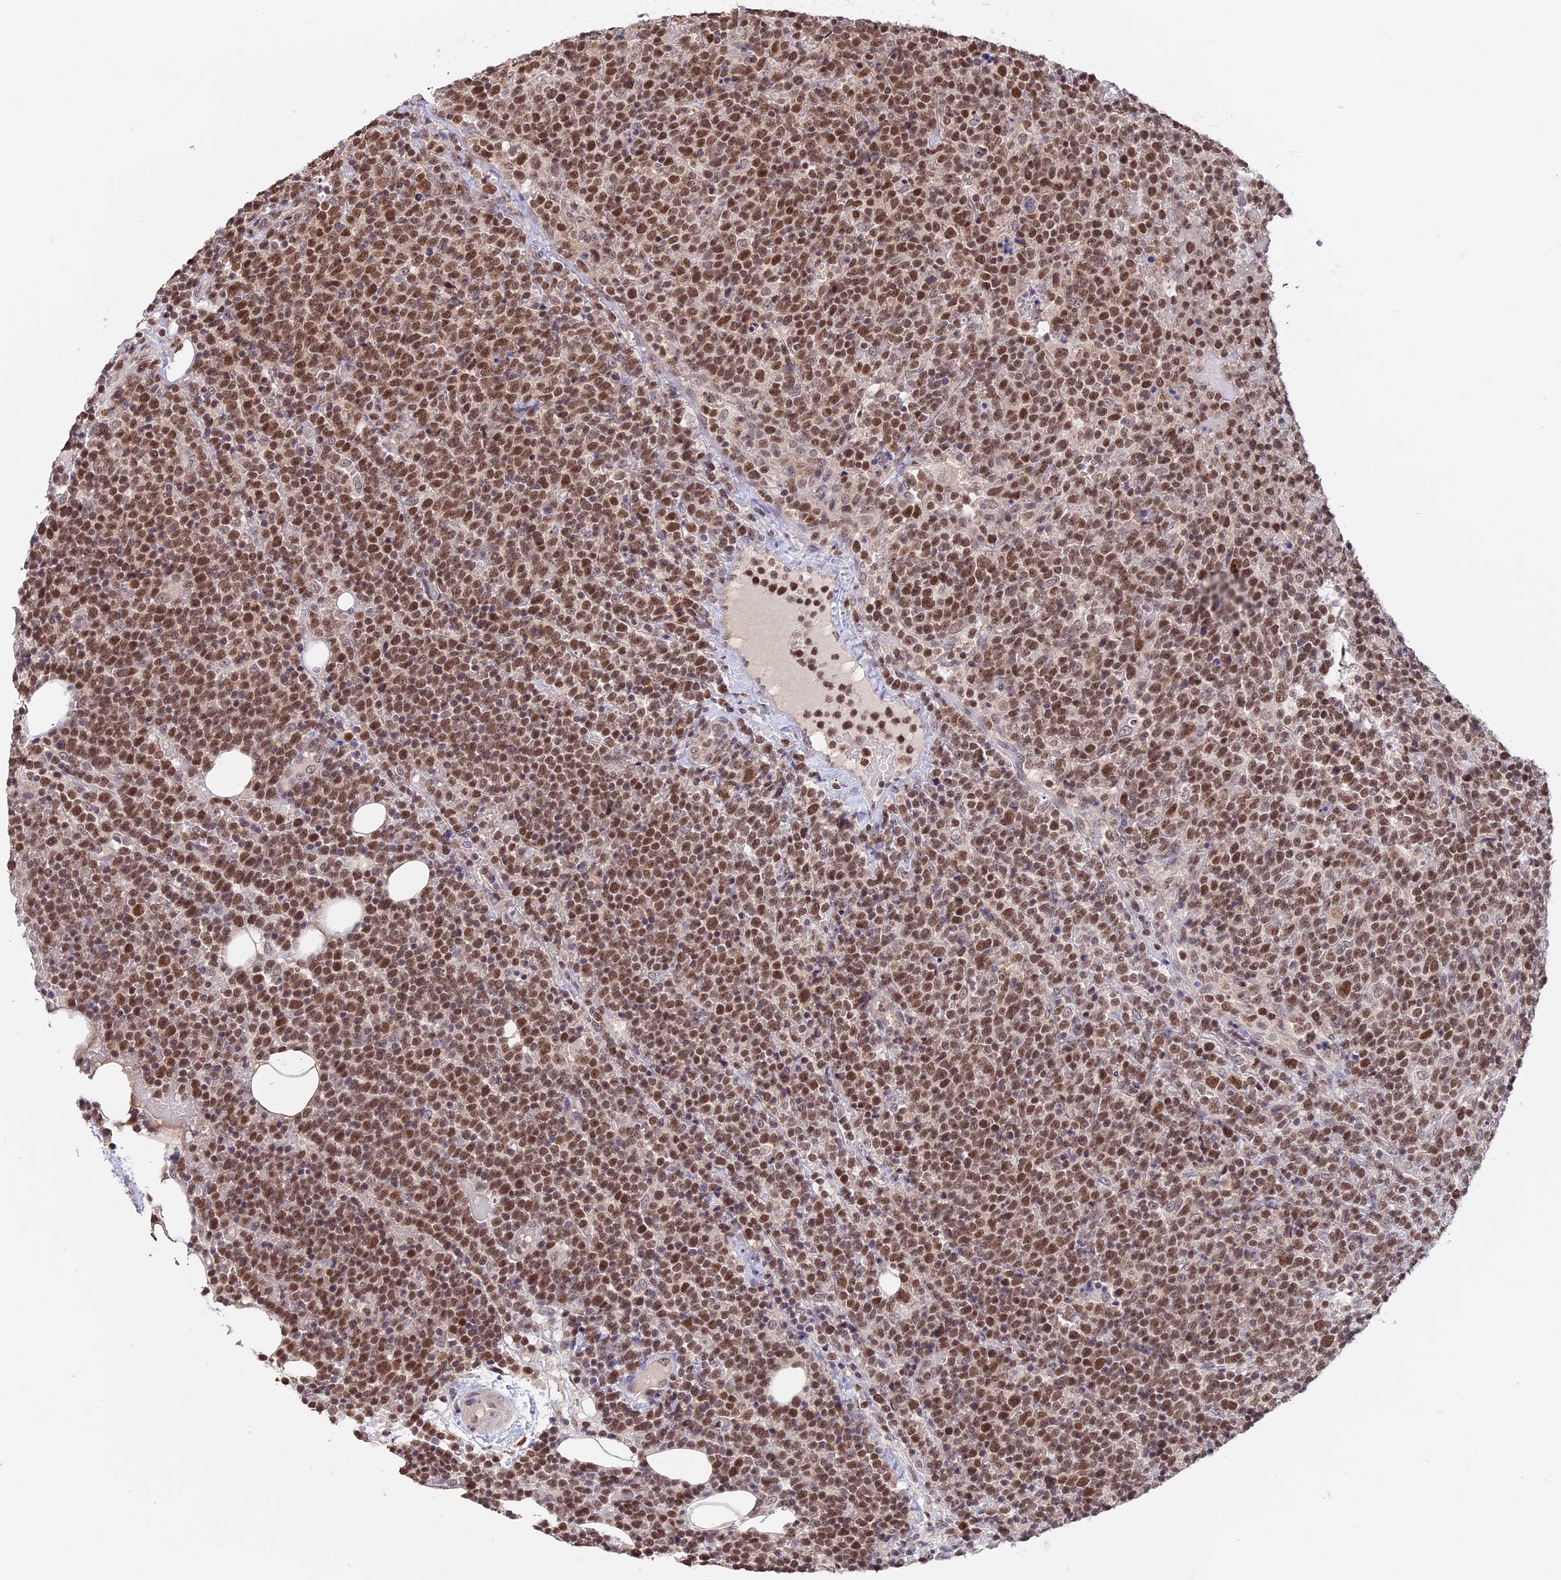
{"staining": {"intensity": "moderate", "quantity": ">75%", "location": "nuclear"}, "tissue": "lymphoma", "cell_type": "Tumor cells", "image_type": "cancer", "snomed": [{"axis": "morphology", "description": "Malignant lymphoma, non-Hodgkin's type, High grade"}, {"axis": "topography", "description": "Lymph node"}], "caption": "This is a histology image of immunohistochemistry (IHC) staining of lymphoma, which shows moderate expression in the nuclear of tumor cells.", "gene": "RFC5", "patient": {"sex": "male", "age": 61}}